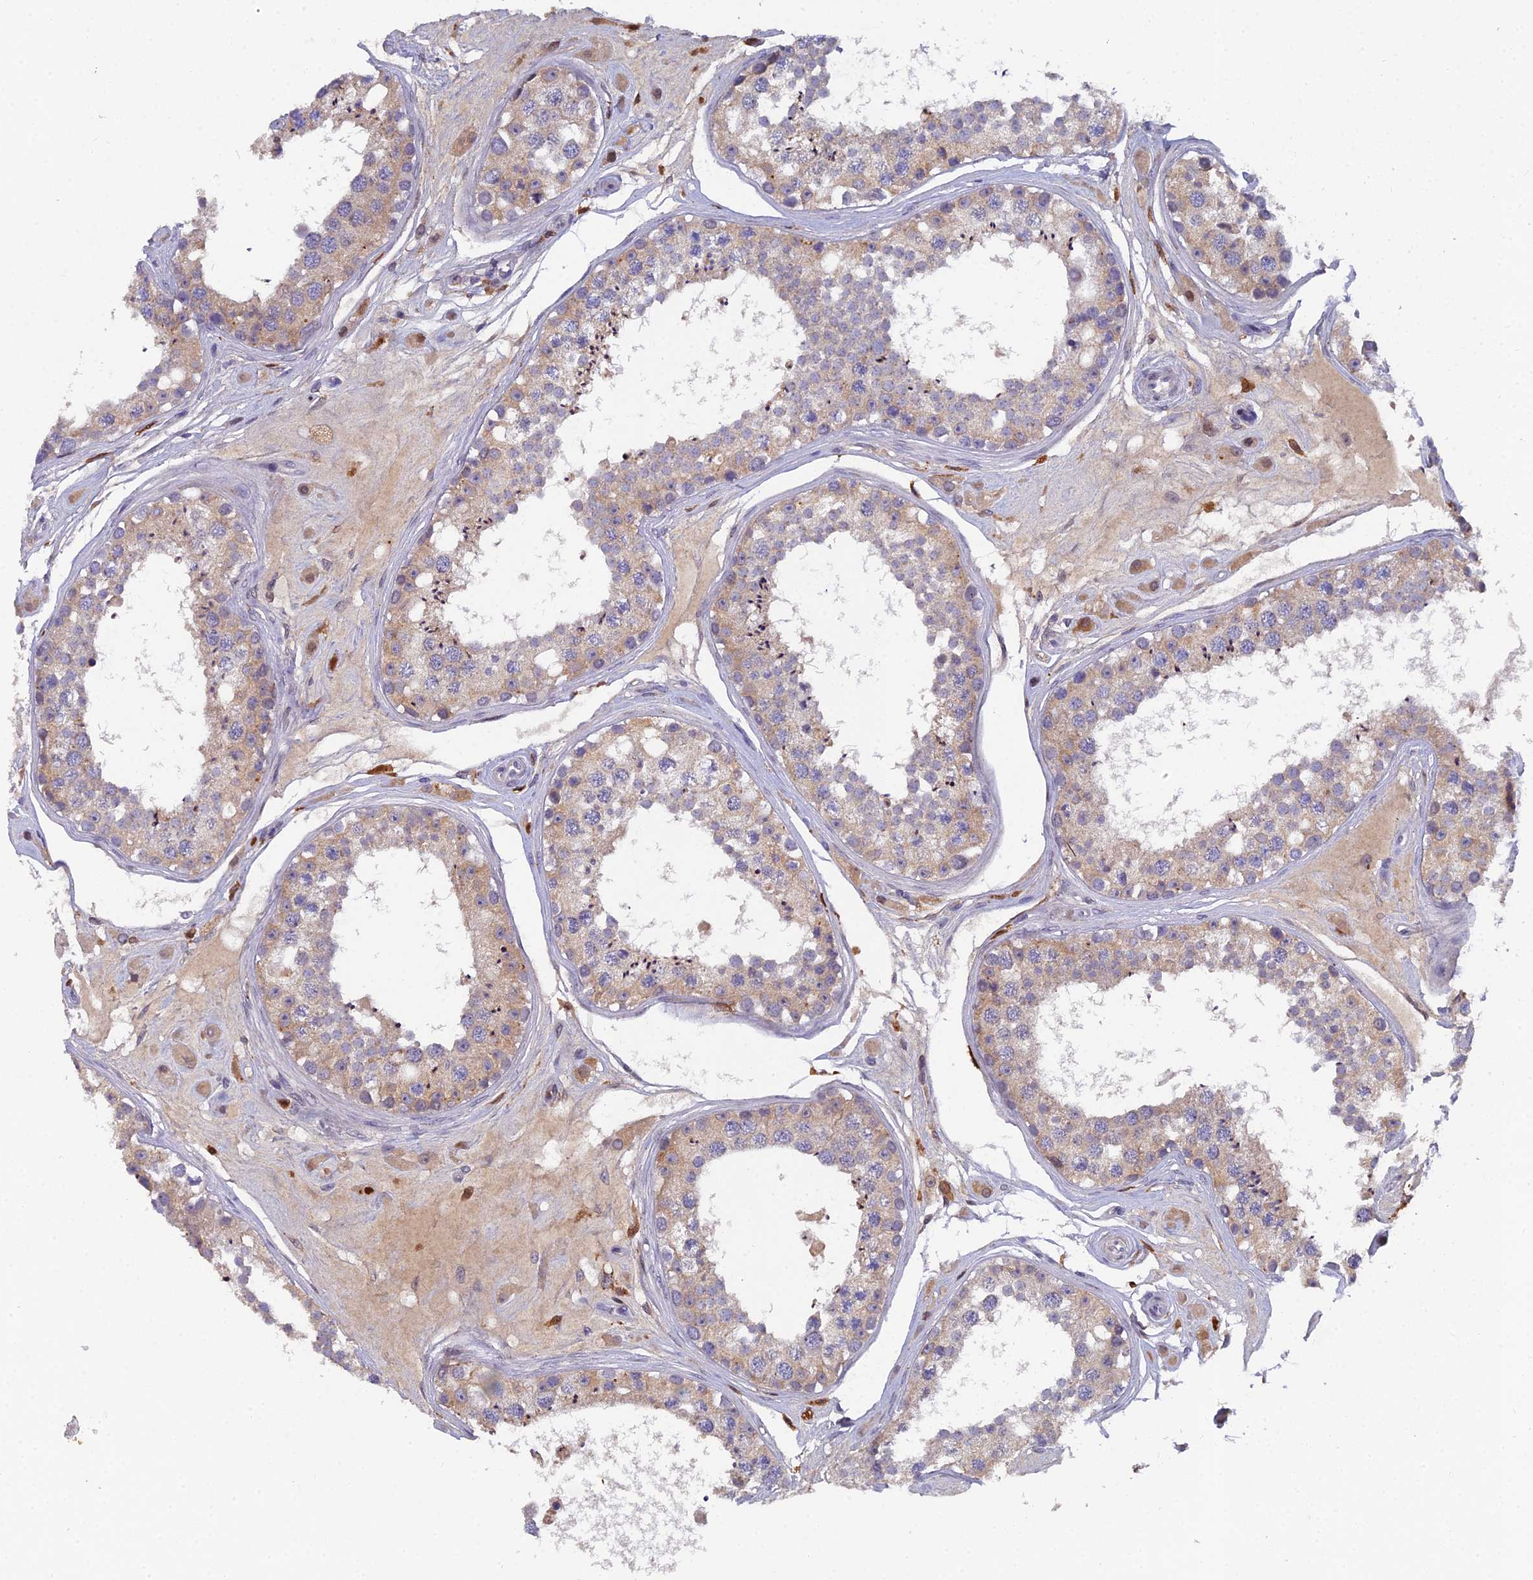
{"staining": {"intensity": "weak", "quantity": "25%-75%", "location": "cytoplasmic/membranous"}, "tissue": "testis", "cell_type": "Cells in seminiferous ducts", "image_type": "normal", "snomed": [{"axis": "morphology", "description": "Normal tissue, NOS"}, {"axis": "topography", "description": "Testis"}], "caption": "Immunohistochemistry image of normal testis: testis stained using immunohistochemistry exhibits low levels of weak protein expression localized specifically in the cytoplasmic/membranous of cells in seminiferous ducts, appearing as a cytoplasmic/membranous brown color.", "gene": "GALK2", "patient": {"sex": "male", "age": 25}}